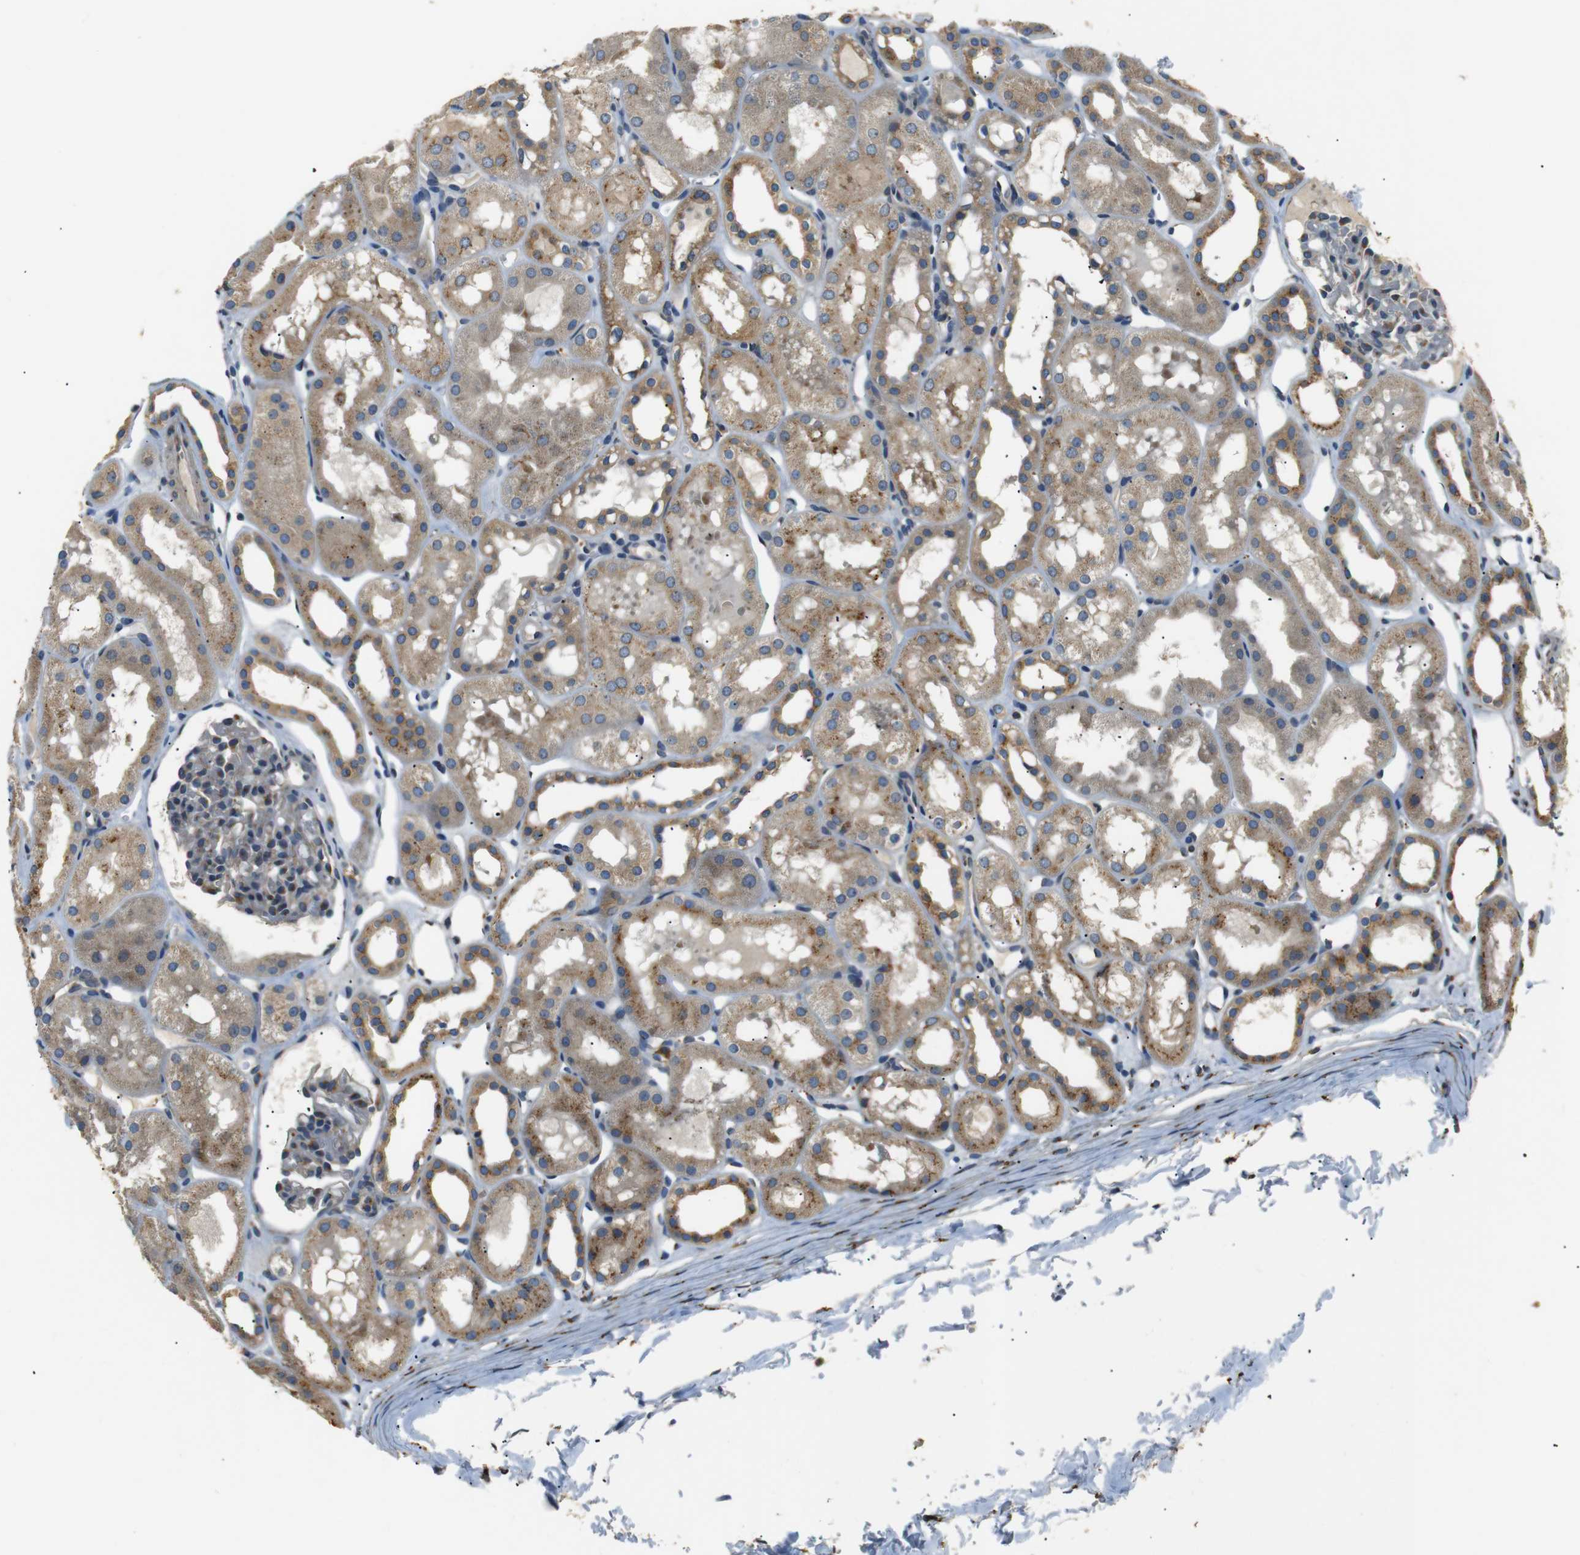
{"staining": {"intensity": "moderate", "quantity": "<25%", "location": "cytoplasmic/membranous"}, "tissue": "kidney", "cell_type": "Cells in glomeruli", "image_type": "normal", "snomed": [{"axis": "morphology", "description": "Normal tissue, NOS"}, {"axis": "topography", "description": "Kidney"}, {"axis": "topography", "description": "Urinary bladder"}], "caption": "The photomicrograph exhibits a brown stain indicating the presence of a protein in the cytoplasmic/membranous of cells in glomeruli in kidney. (Stains: DAB in brown, nuclei in blue, Microscopy: brightfield microscopy at high magnification).", "gene": "TMED2", "patient": {"sex": "male", "age": 16}}